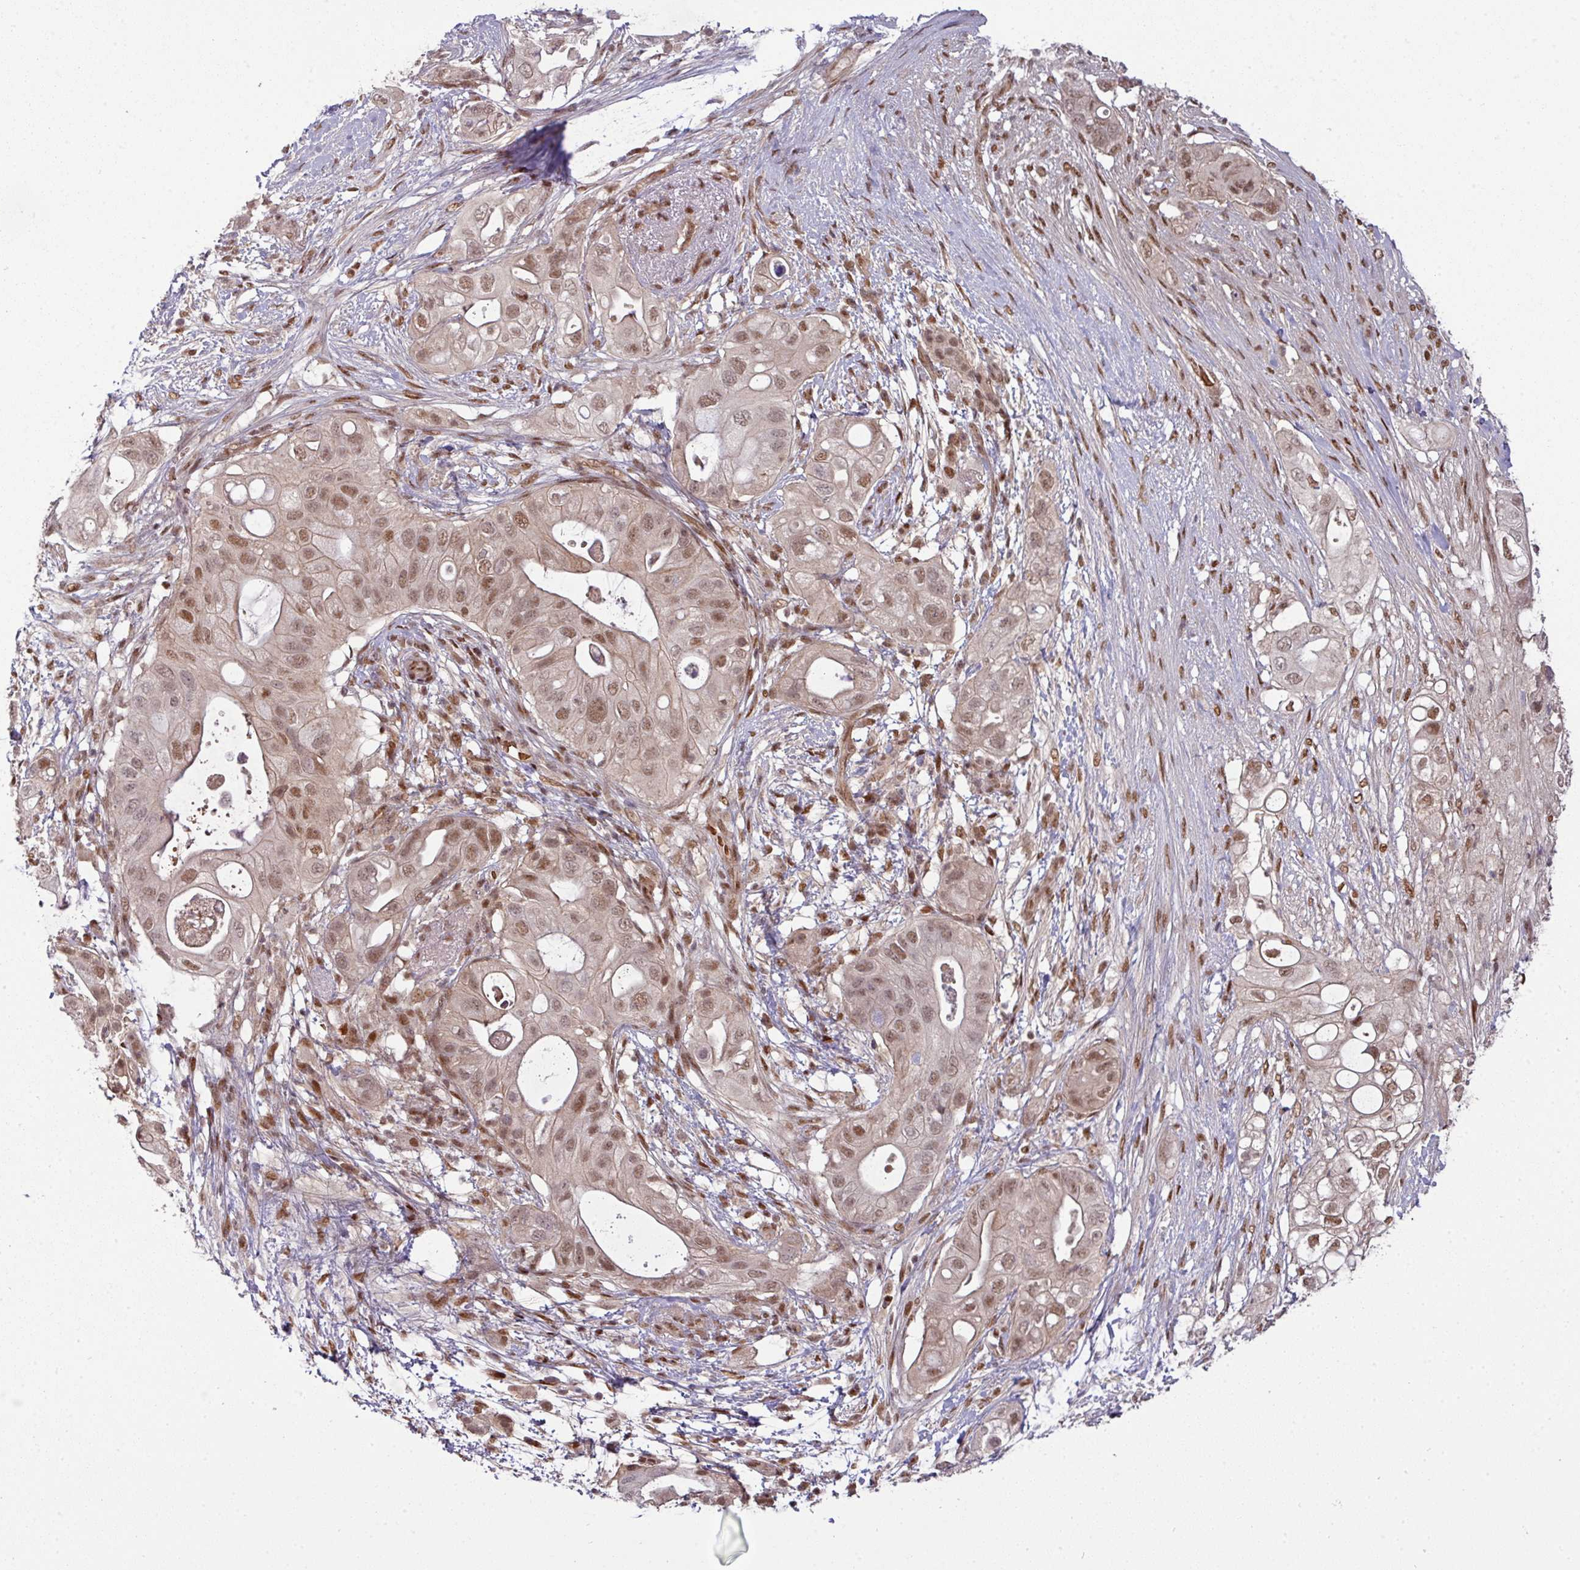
{"staining": {"intensity": "moderate", "quantity": ">75%", "location": "nuclear"}, "tissue": "pancreatic cancer", "cell_type": "Tumor cells", "image_type": "cancer", "snomed": [{"axis": "morphology", "description": "Adenocarcinoma, NOS"}, {"axis": "topography", "description": "Pancreas"}], "caption": "The image reveals staining of adenocarcinoma (pancreatic), revealing moderate nuclear protein staining (brown color) within tumor cells.", "gene": "CIC", "patient": {"sex": "female", "age": 72}}